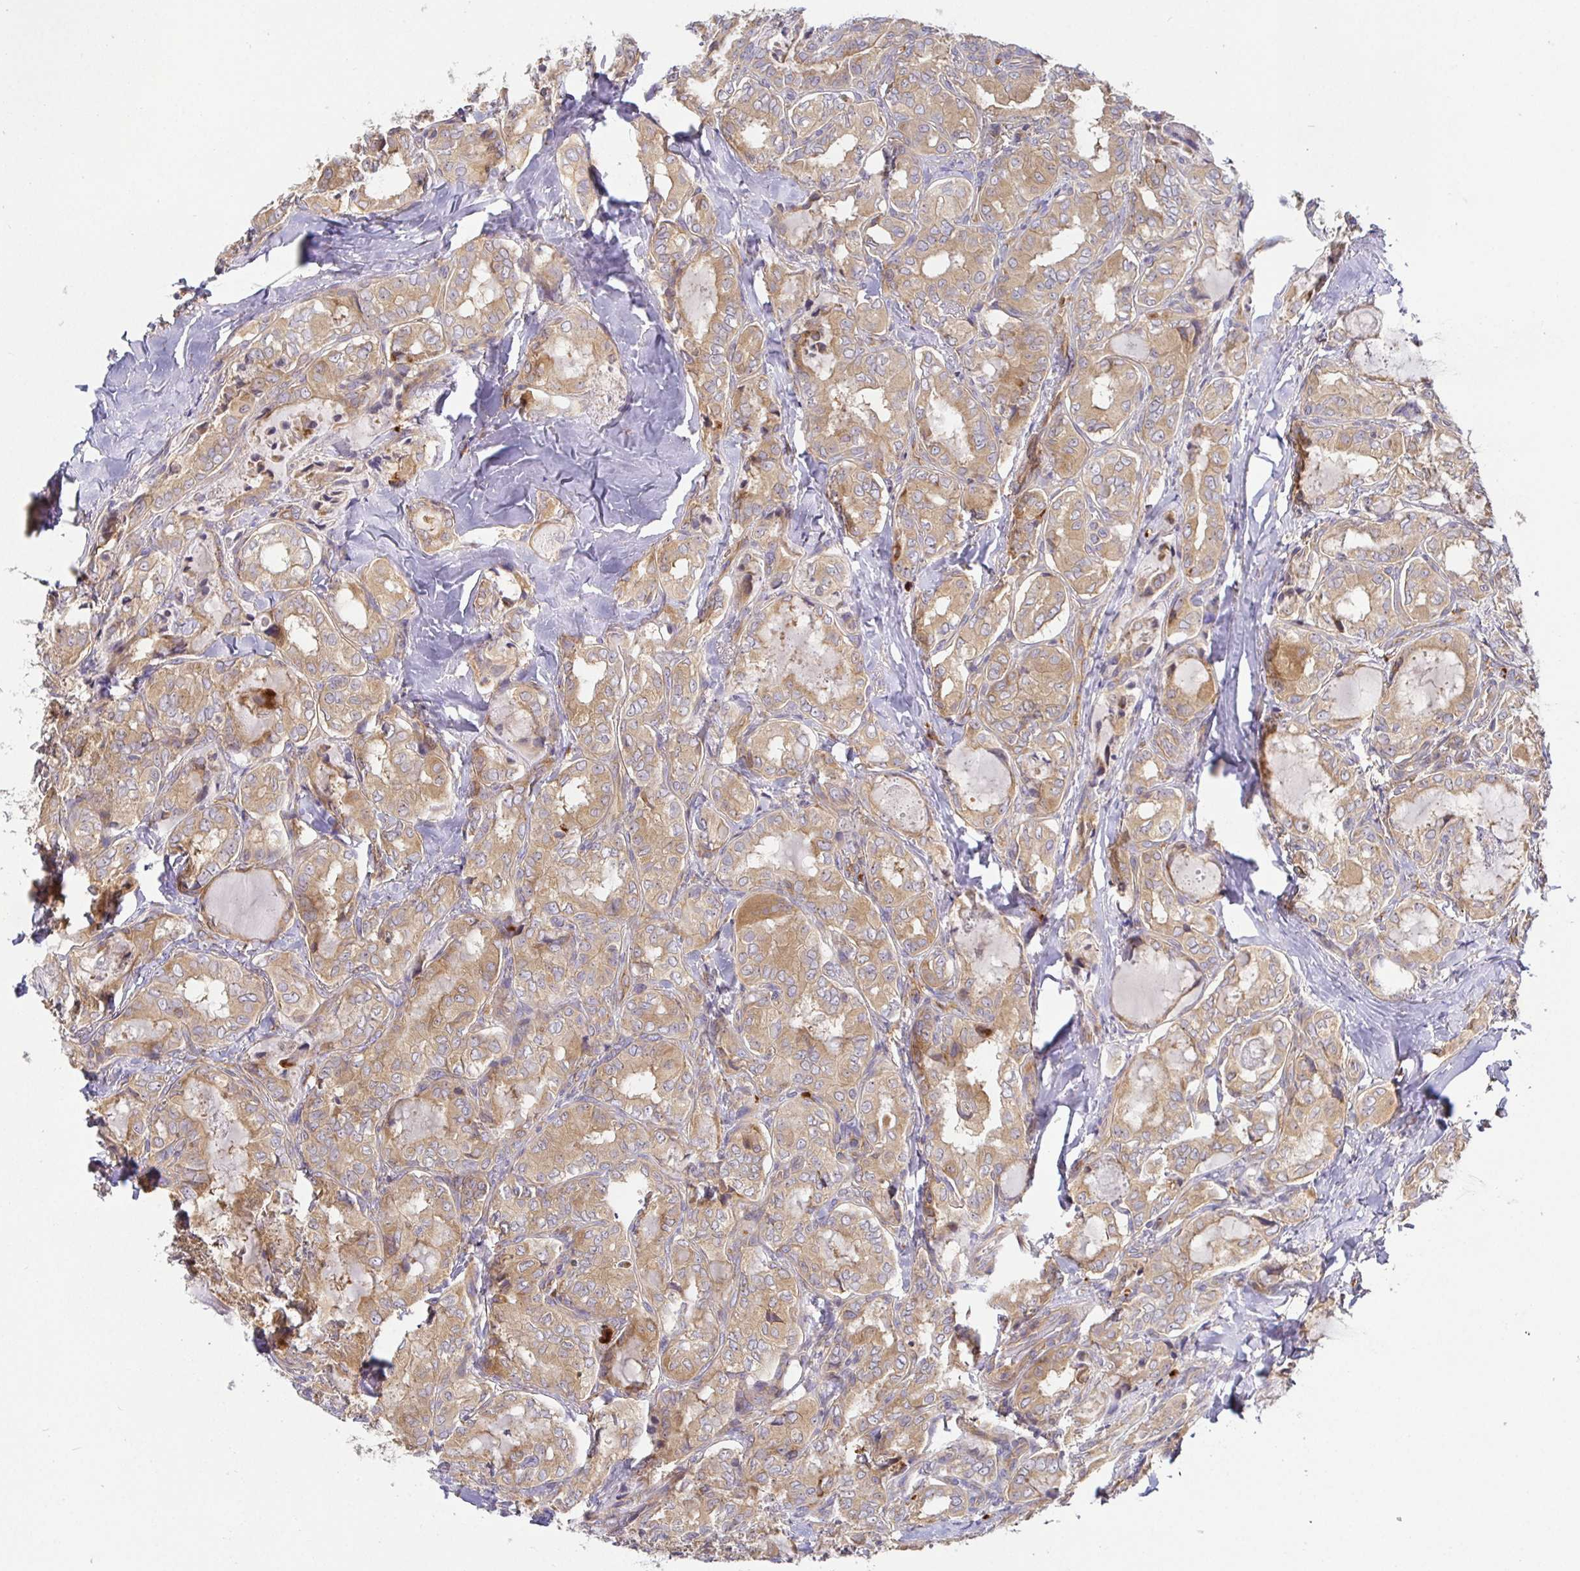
{"staining": {"intensity": "moderate", "quantity": ">75%", "location": "cytoplasmic/membranous"}, "tissue": "thyroid cancer", "cell_type": "Tumor cells", "image_type": "cancer", "snomed": [{"axis": "morphology", "description": "Papillary adenocarcinoma, NOS"}, {"axis": "topography", "description": "Thyroid gland"}], "caption": "There is medium levels of moderate cytoplasmic/membranous expression in tumor cells of thyroid papillary adenocarcinoma, as demonstrated by immunohistochemical staining (brown color).", "gene": "SNX8", "patient": {"sex": "female", "age": 75}}